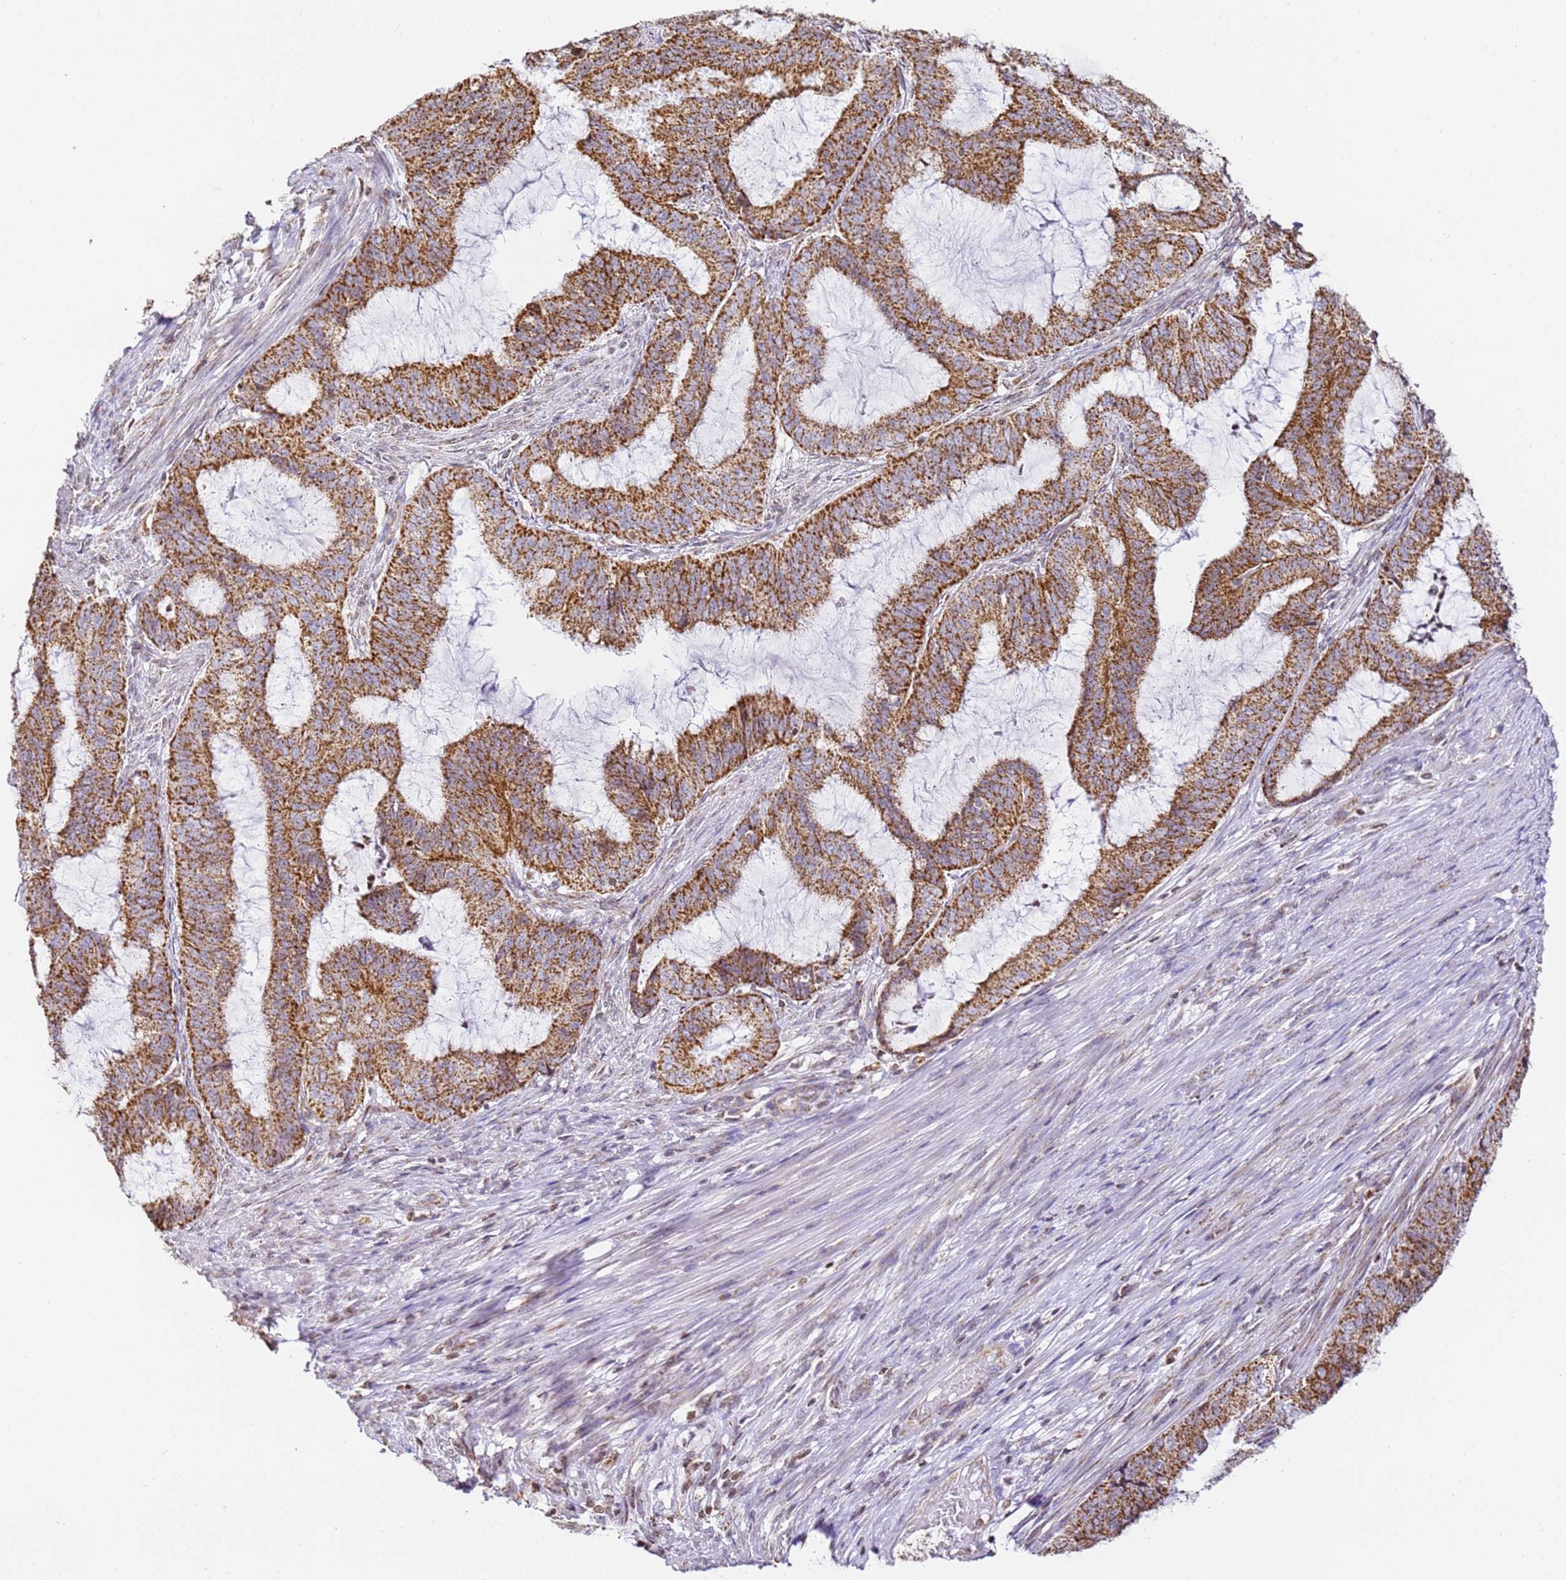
{"staining": {"intensity": "strong", "quantity": ">75%", "location": "cytoplasmic/membranous"}, "tissue": "endometrial cancer", "cell_type": "Tumor cells", "image_type": "cancer", "snomed": [{"axis": "morphology", "description": "Adenocarcinoma, NOS"}, {"axis": "topography", "description": "Endometrium"}], "caption": "Strong cytoplasmic/membranous positivity for a protein is present in approximately >75% of tumor cells of endometrial cancer using immunohistochemistry (IHC).", "gene": "HSPE1", "patient": {"sex": "female", "age": 51}}